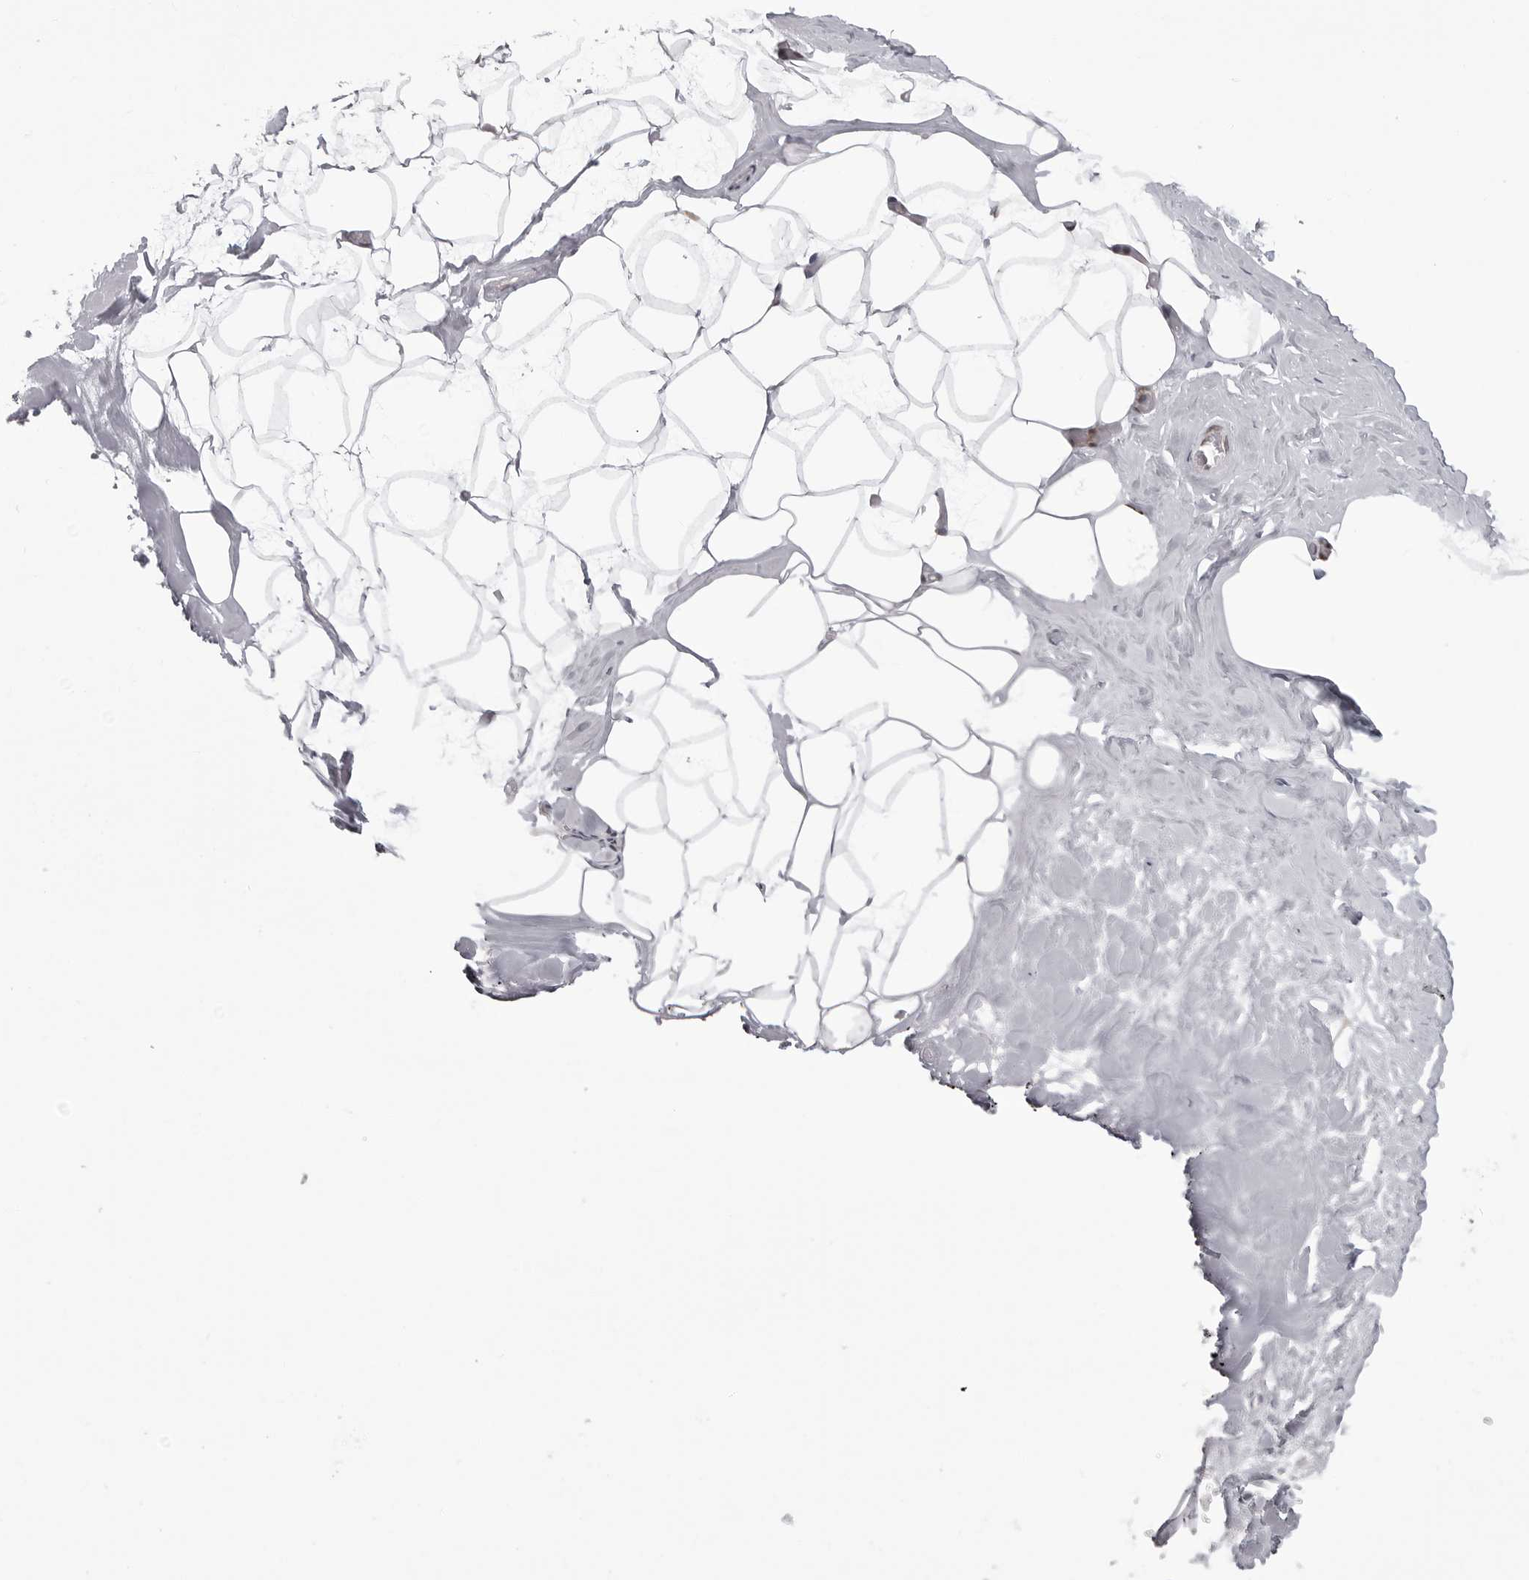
{"staining": {"intensity": "negative", "quantity": "none", "location": "none"}, "tissue": "adipose tissue", "cell_type": "Adipocytes", "image_type": "normal", "snomed": [{"axis": "morphology", "description": "Normal tissue, NOS"}, {"axis": "morphology", "description": "Fibrosis, NOS"}, {"axis": "topography", "description": "Breast"}, {"axis": "topography", "description": "Adipose tissue"}], "caption": "Protein analysis of unremarkable adipose tissue exhibits no significant expression in adipocytes. (Stains: DAB (3,3'-diaminobenzidine) immunohistochemistry (IHC) with hematoxylin counter stain, Microscopy: brightfield microscopy at high magnification).", "gene": "PHF3", "patient": {"sex": "female", "age": 39}}